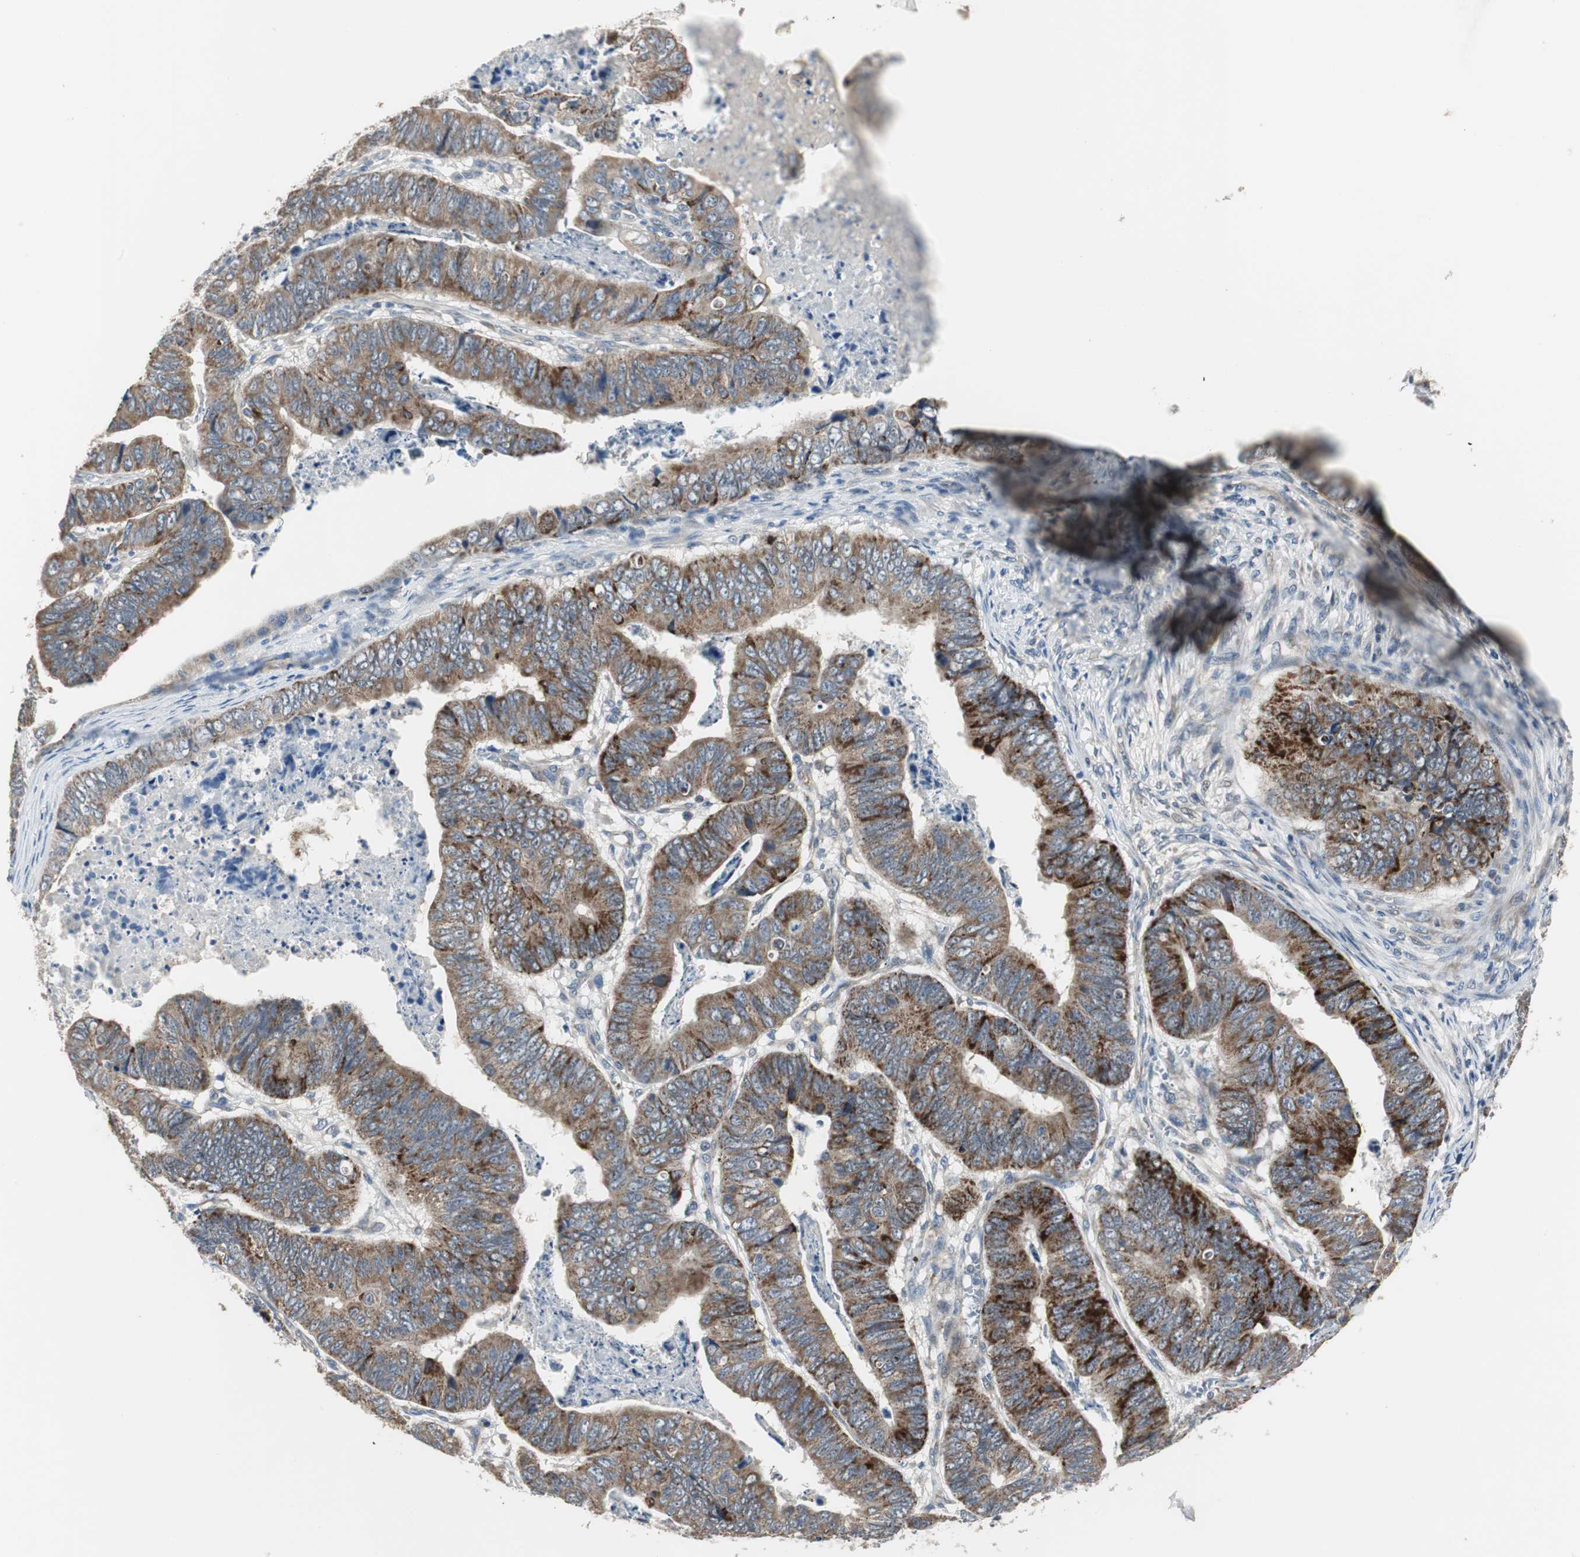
{"staining": {"intensity": "strong", "quantity": ">75%", "location": "cytoplasmic/membranous"}, "tissue": "stomach cancer", "cell_type": "Tumor cells", "image_type": "cancer", "snomed": [{"axis": "morphology", "description": "Adenocarcinoma, NOS"}, {"axis": "topography", "description": "Stomach, lower"}], "caption": "Immunohistochemical staining of adenocarcinoma (stomach) reveals high levels of strong cytoplasmic/membranous staining in approximately >75% of tumor cells. The staining was performed using DAB, with brown indicating positive protein expression. Nuclei are stained blue with hematoxylin.", "gene": "MYT1", "patient": {"sex": "male", "age": 77}}